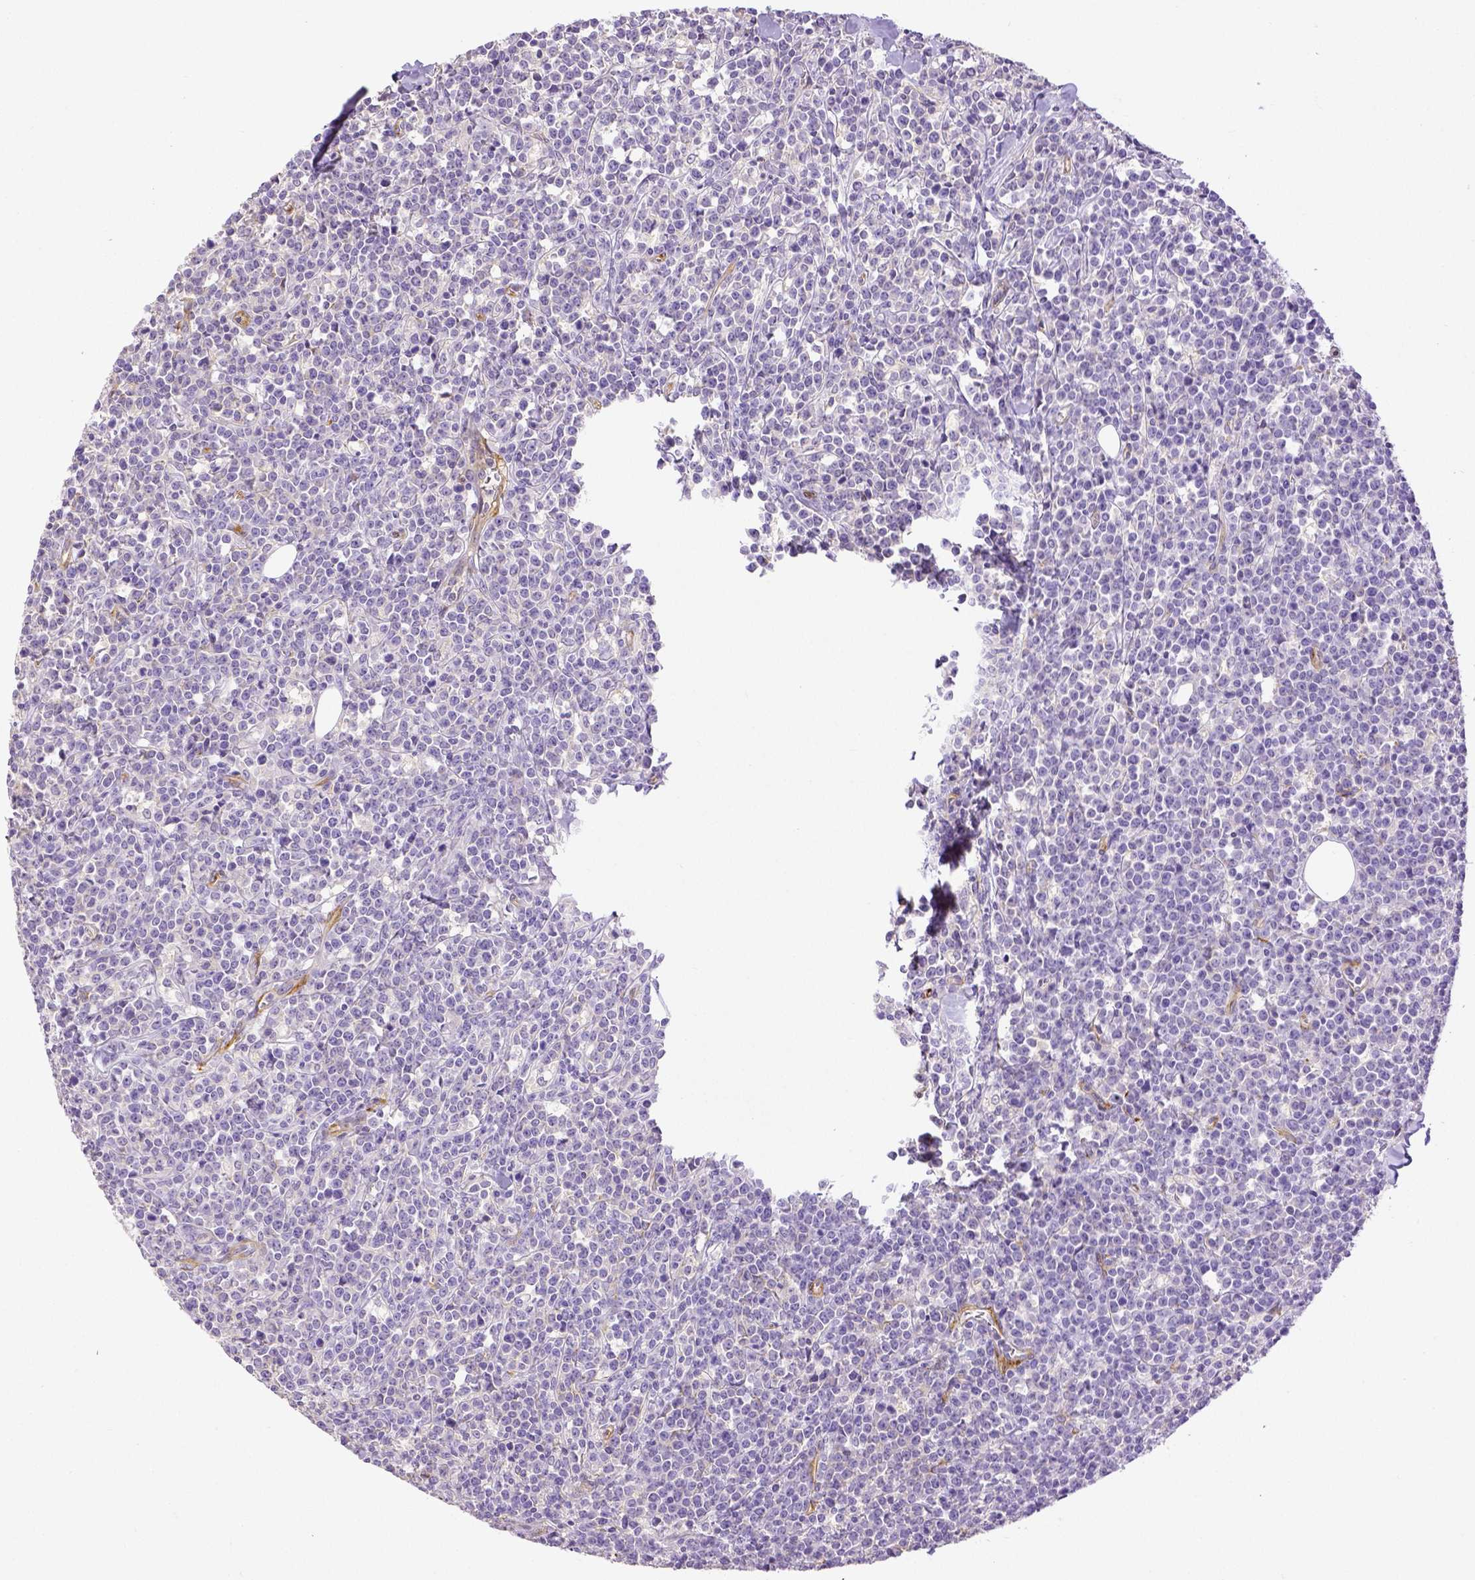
{"staining": {"intensity": "negative", "quantity": "none", "location": "none"}, "tissue": "lymphoma", "cell_type": "Tumor cells", "image_type": "cancer", "snomed": [{"axis": "morphology", "description": "Malignant lymphoma, non-Hodgkin's type, High grade"}, {"axis": "topography", "description": "Small intestine"}], "caption": "Protein analysis of lymphoma demonstrates no significant staining in tumor cells.", "gene": "THY1", "patient": {"sex": "female", "age": 56}}